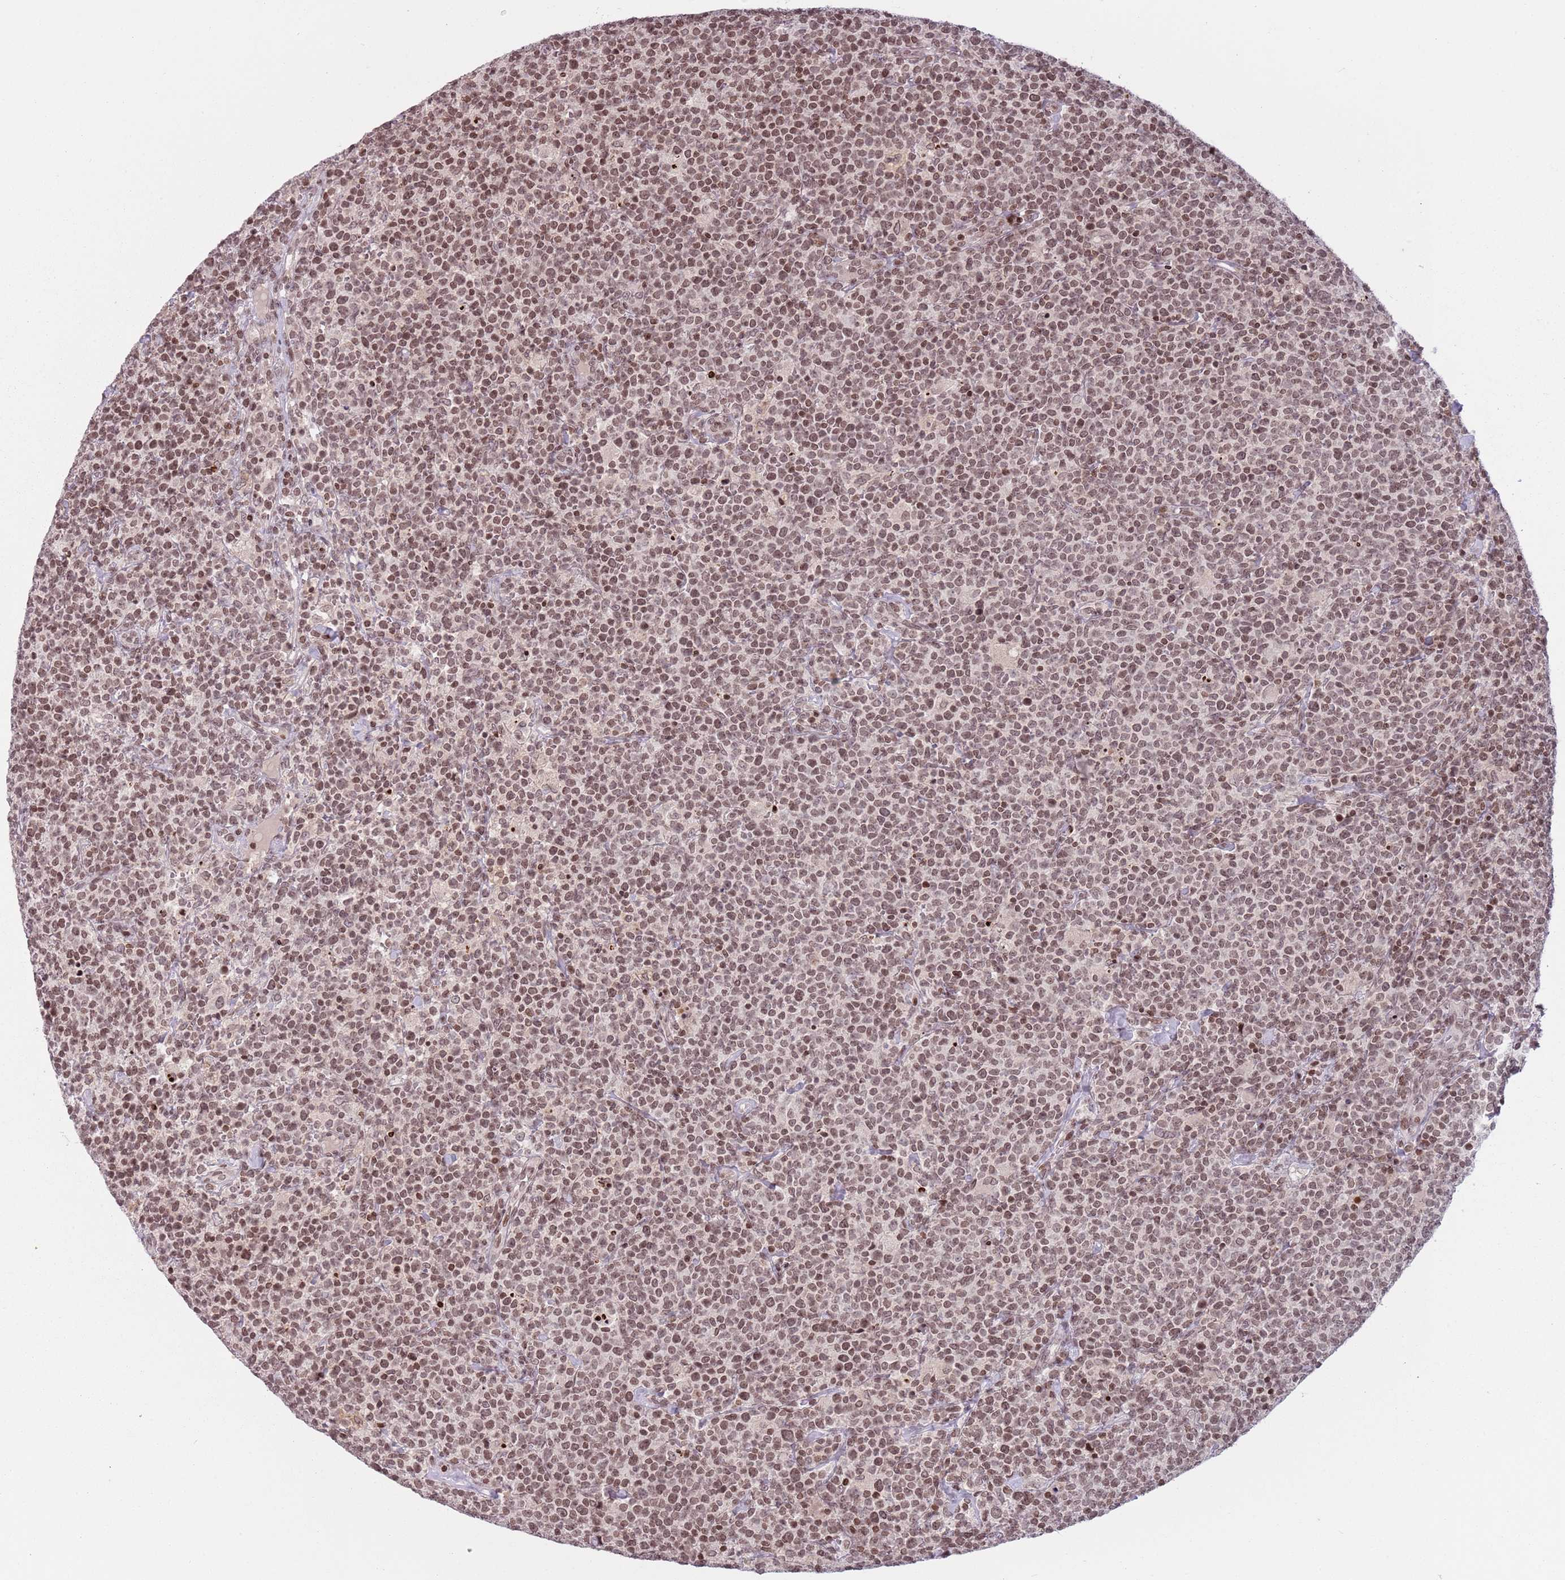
{"staining": {"intensity": "moderate", "quantity": ">75%", "location": "nuclear"}, "tissue": "lymphoma", "cell_type": "Tumor cells", "image_type": "cancer", "snomed": [{"axis": "morphology", "description": "Malignant lymphoma, non-Hodgkin's type, High grade"}, {"axis": "topography", "description": "Lymph node"}], "caption": "Human lymphoma stained with a protein marker demonstrates moderate staining in tumor cells.", "gene": "SH3RF3", "patient": {"sex": "male", "age": 61}}